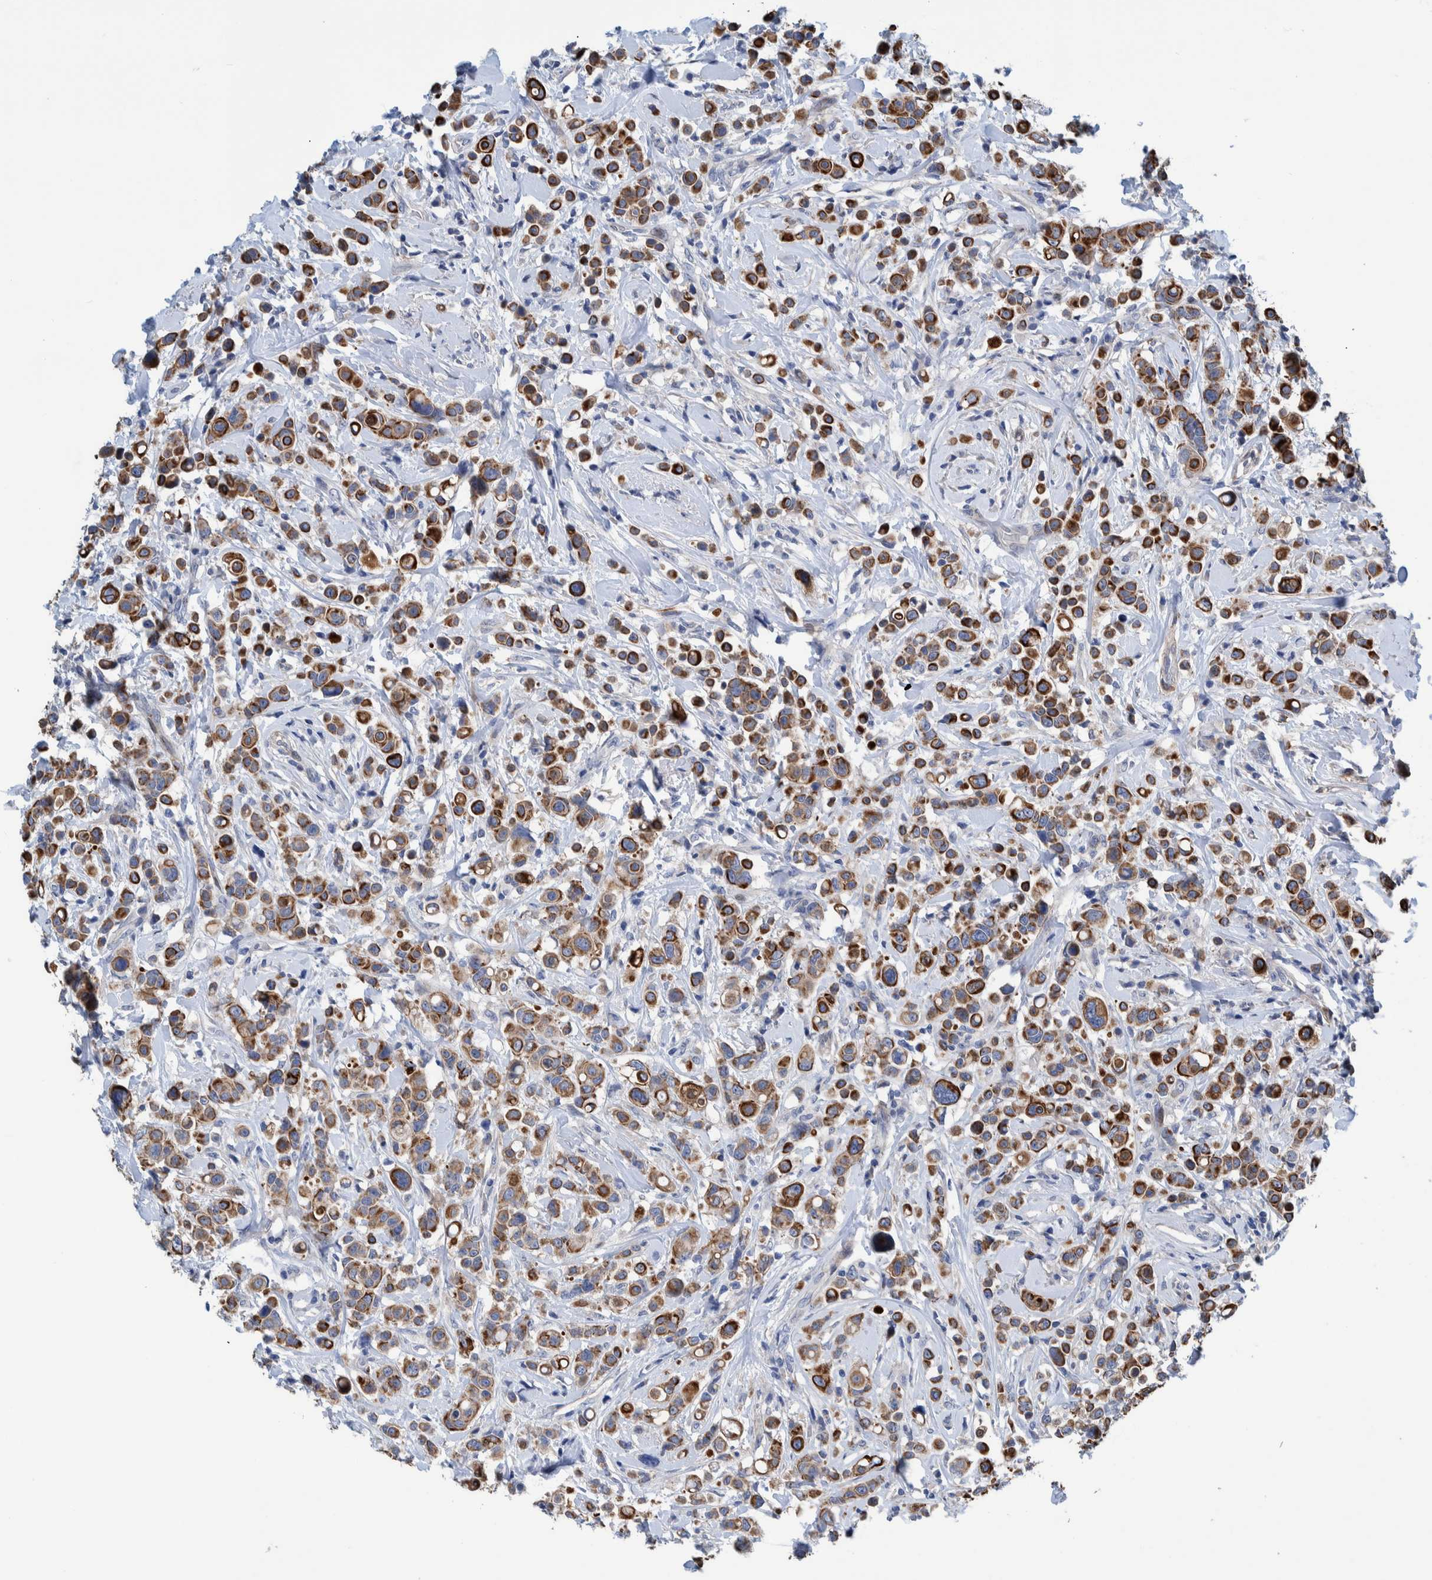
{"staining": {"intensity": "strong", "quantity": ">75%", "location": "cytoplasmic/membranous"}, "tissue": "breast cancer", "cell_type": "Tumor cells", "image_type": "cancer", "snomed": [{"axis": "morphology", "description": "Duct carcinoma"}, {"axis": "topography", "description": "Breast"}], "caption": "Breast cancer (infiltrating ductal carcinoma) stained for a protein exhibits strong cytoplasmic/membranous positivity in tumor cells. (brown staining indicates protein expression, while blue staining denotes nuclei).", "gene": "MKS1", "patient": {"sex": "female", "age": 27}}